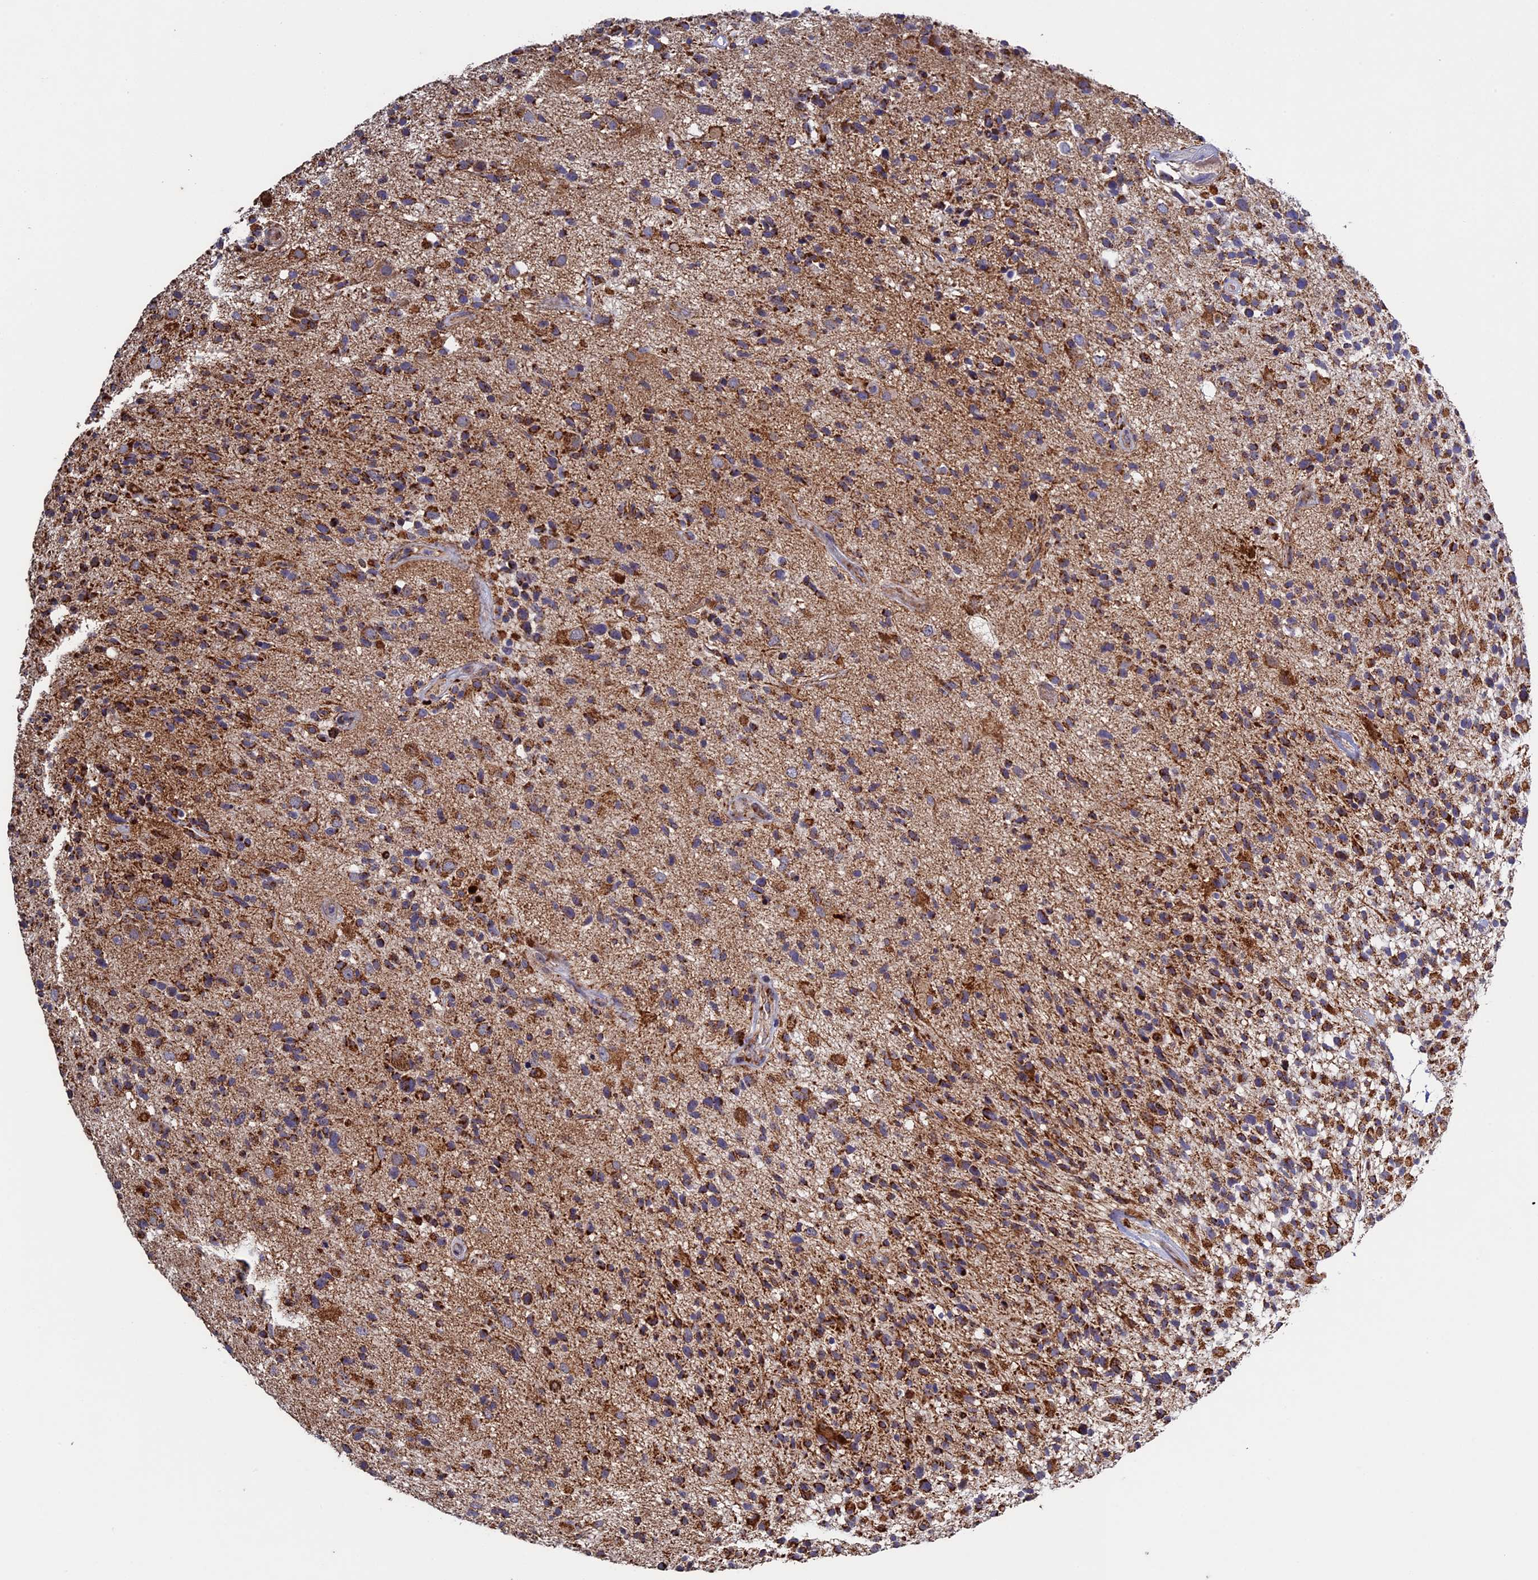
{"staining": {"intensity": "moderate", "quantity": ">75%", "location": "cytoplasmic/membranous"}, "tissue": "glioma", "cell_type": "Tumor cells", "image_type": "cancer", "snomed": [{"axis": "morphology", "description": "Glioma, malignant, High grade"}, {"axis": "morphology", "description": "Glioblastoma, NOS"}, {"axis": "topography", "description": "Brain"}], "caption": "Malignant high-grade glioma stained for a protein (brown) demonstrates moderate cytoplasmic/membranous positive positivity in approximately >75% of tumor cells.", "gene": "RNF17", "patient": {"sex": "male", "age": 60}}